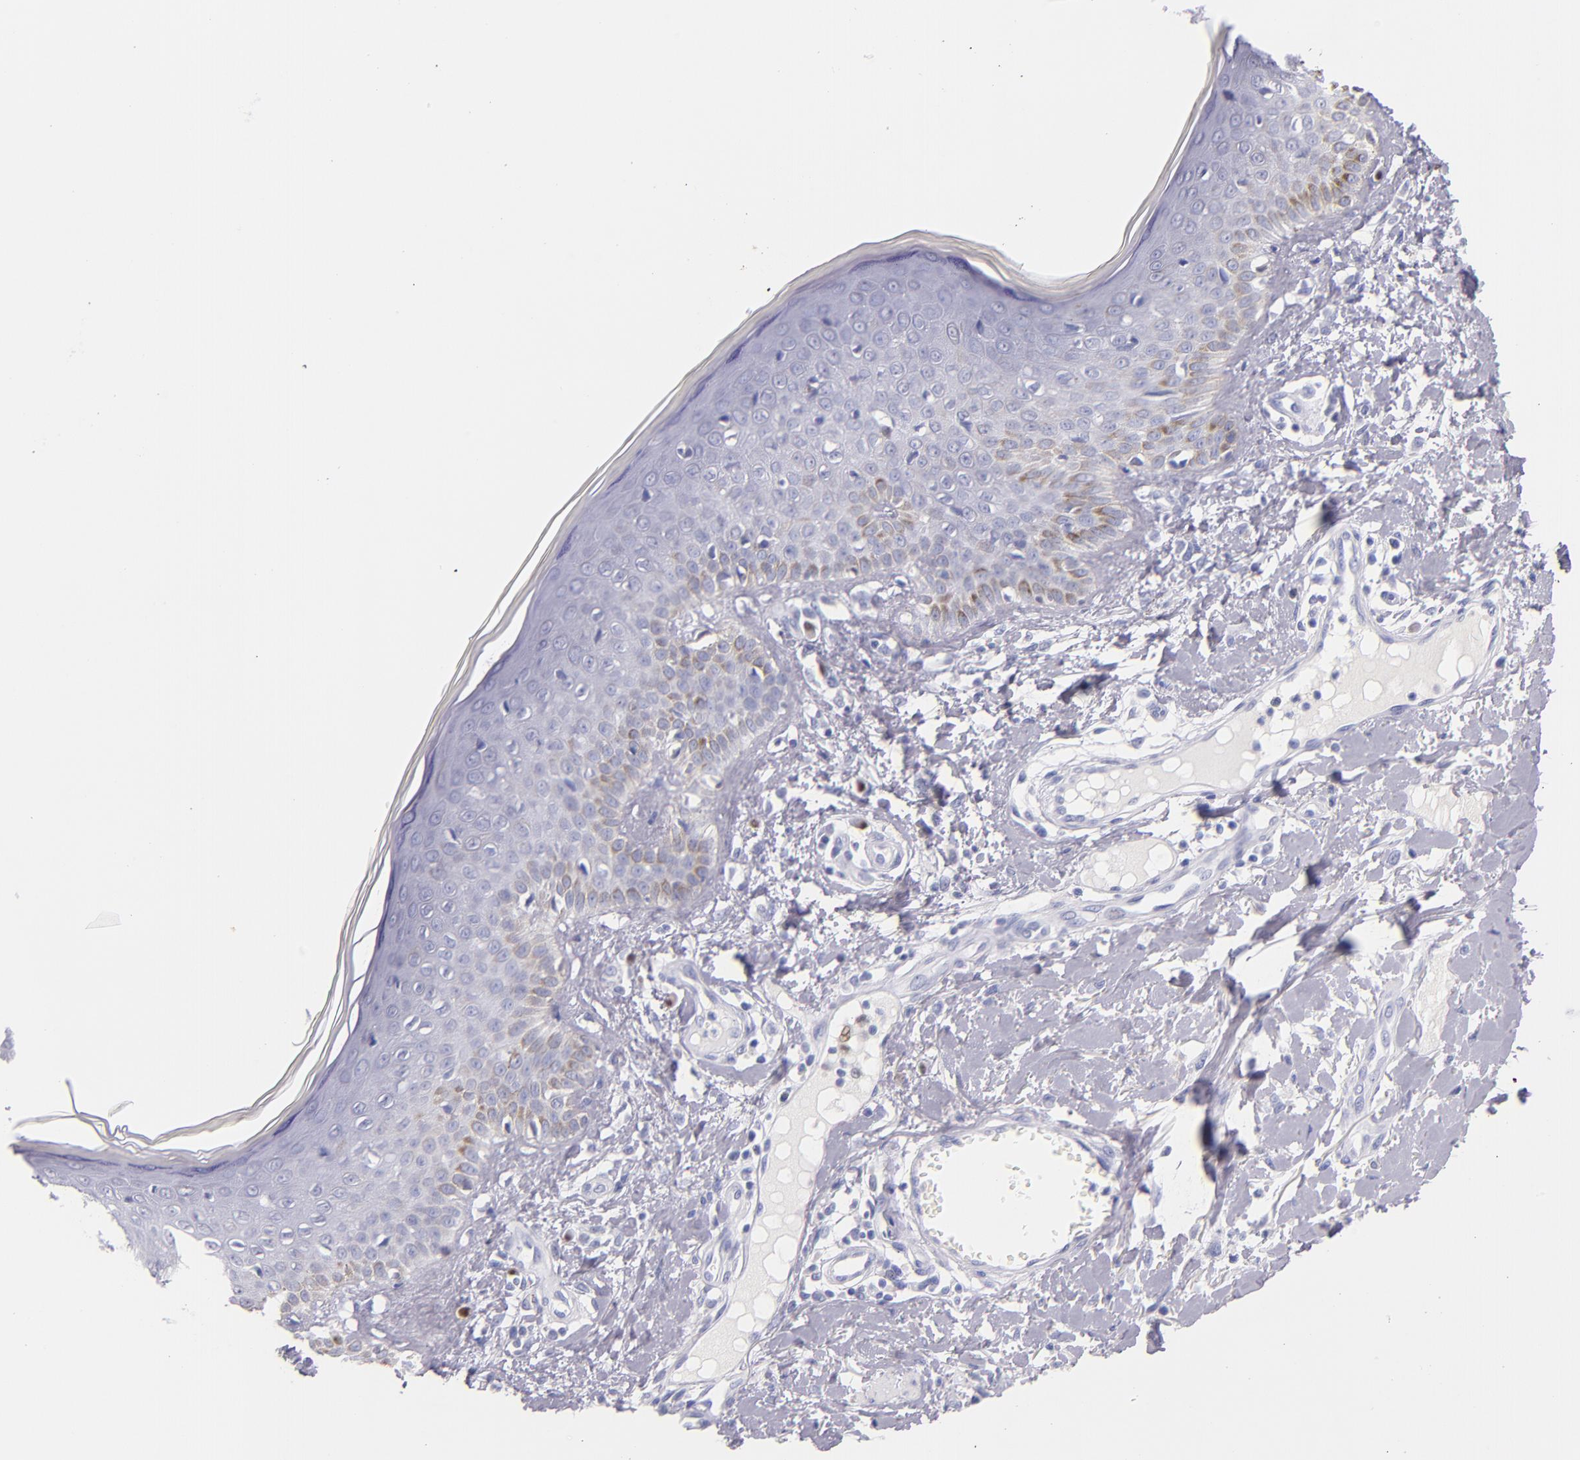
{"staining": {"intensity": "negative", "quantity": "none", "location": "none"}, "tissue": "skin cancer", "cell_type": "Tumor cells", "image_type": "cancer", "snomed": [{"axis": "morphology", "description": "Squamous cell carcinoma, NOS"}, {"axis": "topography", "description": "Skin"}], "caption": "A histopathology image of skin squamous cell carcinoma stained for a protein demonstrates no brown staining in tumor cells.", "gene": "IRF4", "patient": {"sex": "female", "age": 59}}